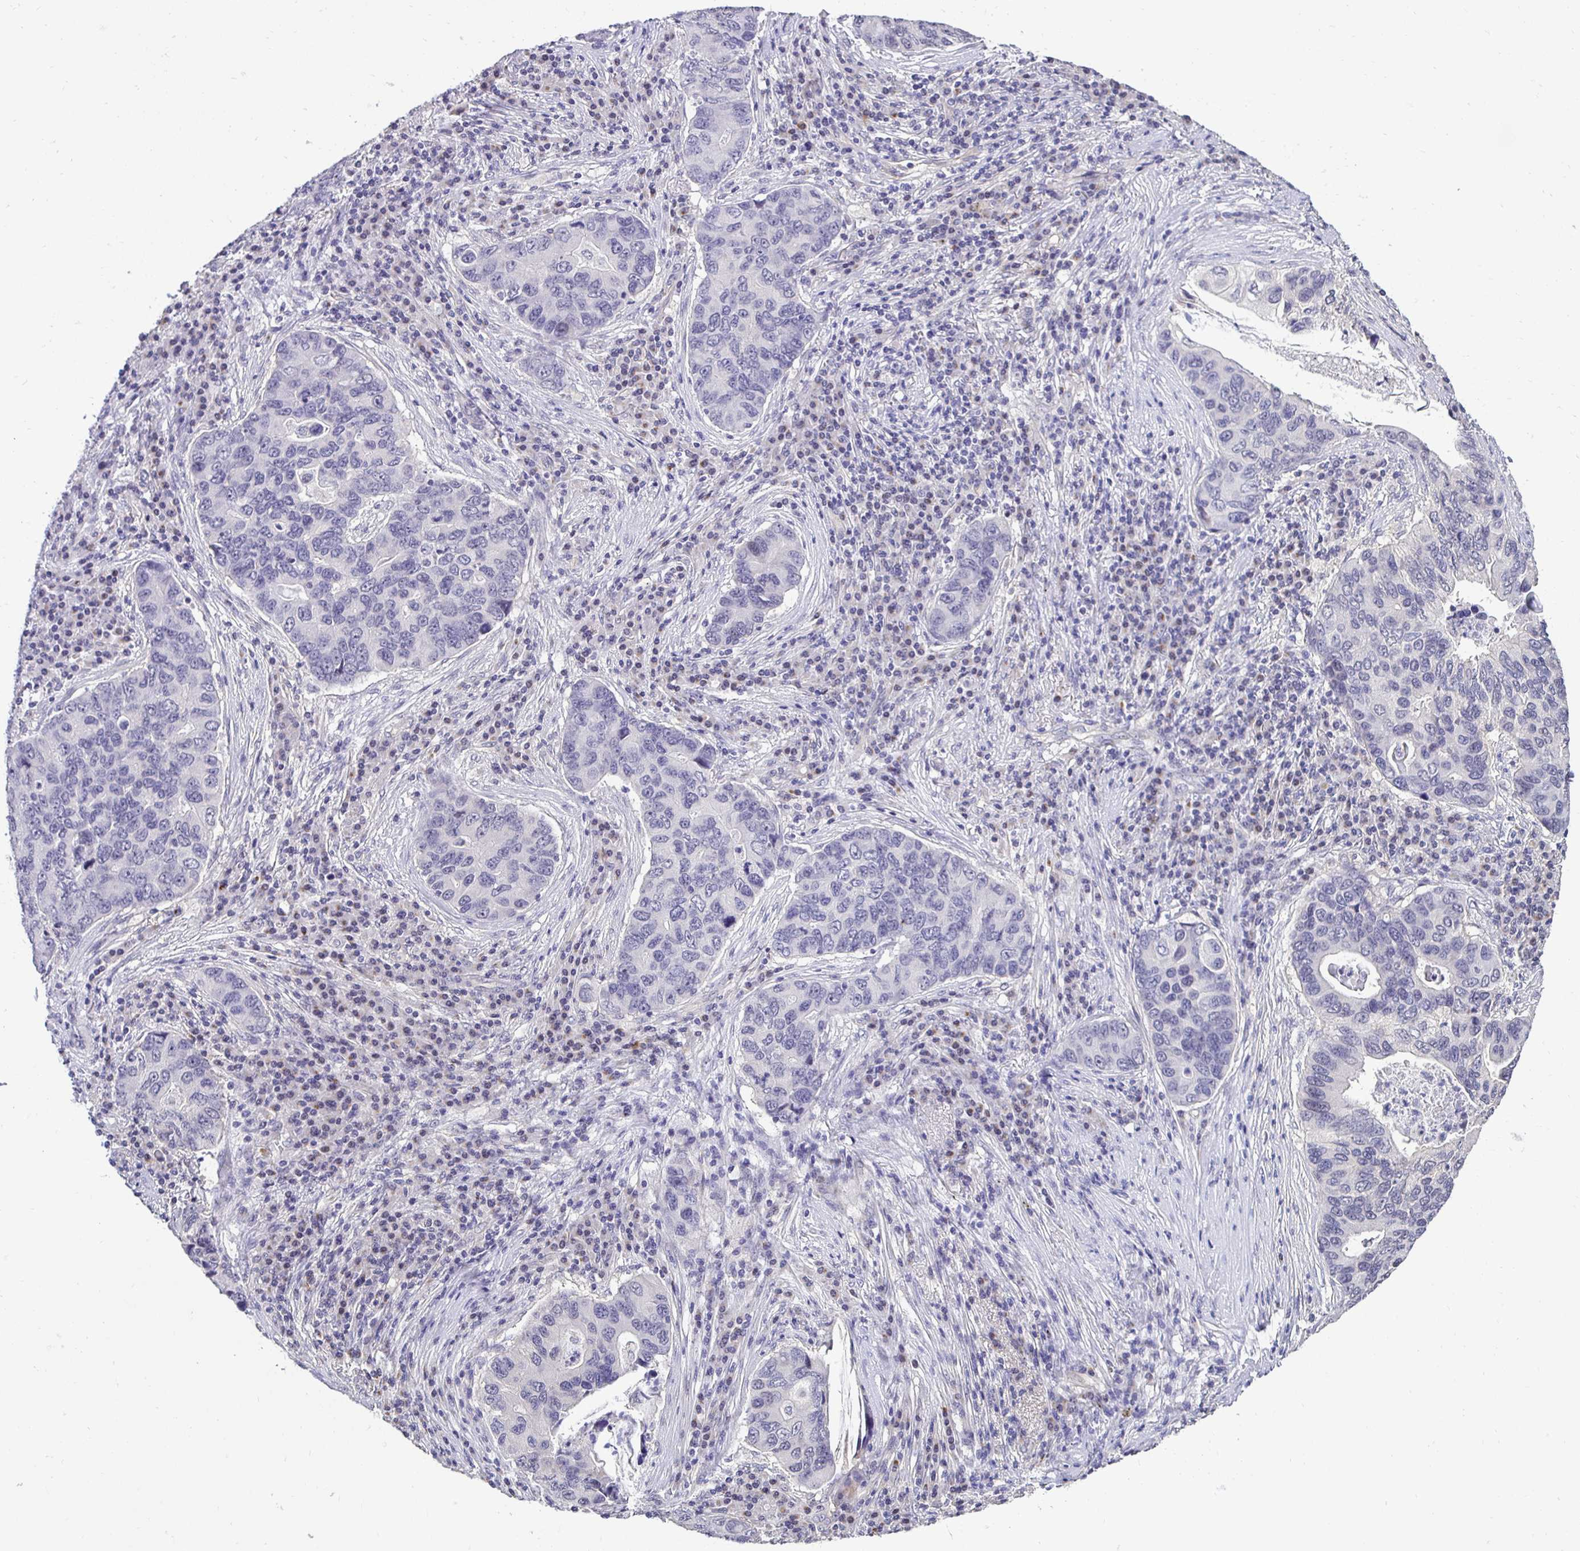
{"staining": {"intensity": "negative", "quantity": "none", "location": "none"}, "tissue": "lung cancer", "cell_type": "Tumor cells", "image_type": "cancer", "snomed": [{"axis": "morphology", "description": "Adenocarcinoma, NOS"}, {"axis": "morphology", "description": "Adenocarcinoma, metastatic, NOS"}, {"axis": "topography", "description": "Lymph node"}, {"axis": "topography", "description": "Lung"}], "caption": "Immunohistochemistry (IHC) of human lung cancer demonstrates no staining in tumor cells.", "gene": "SLC9A1", "patient": {"sex": "female", "age": 54}}